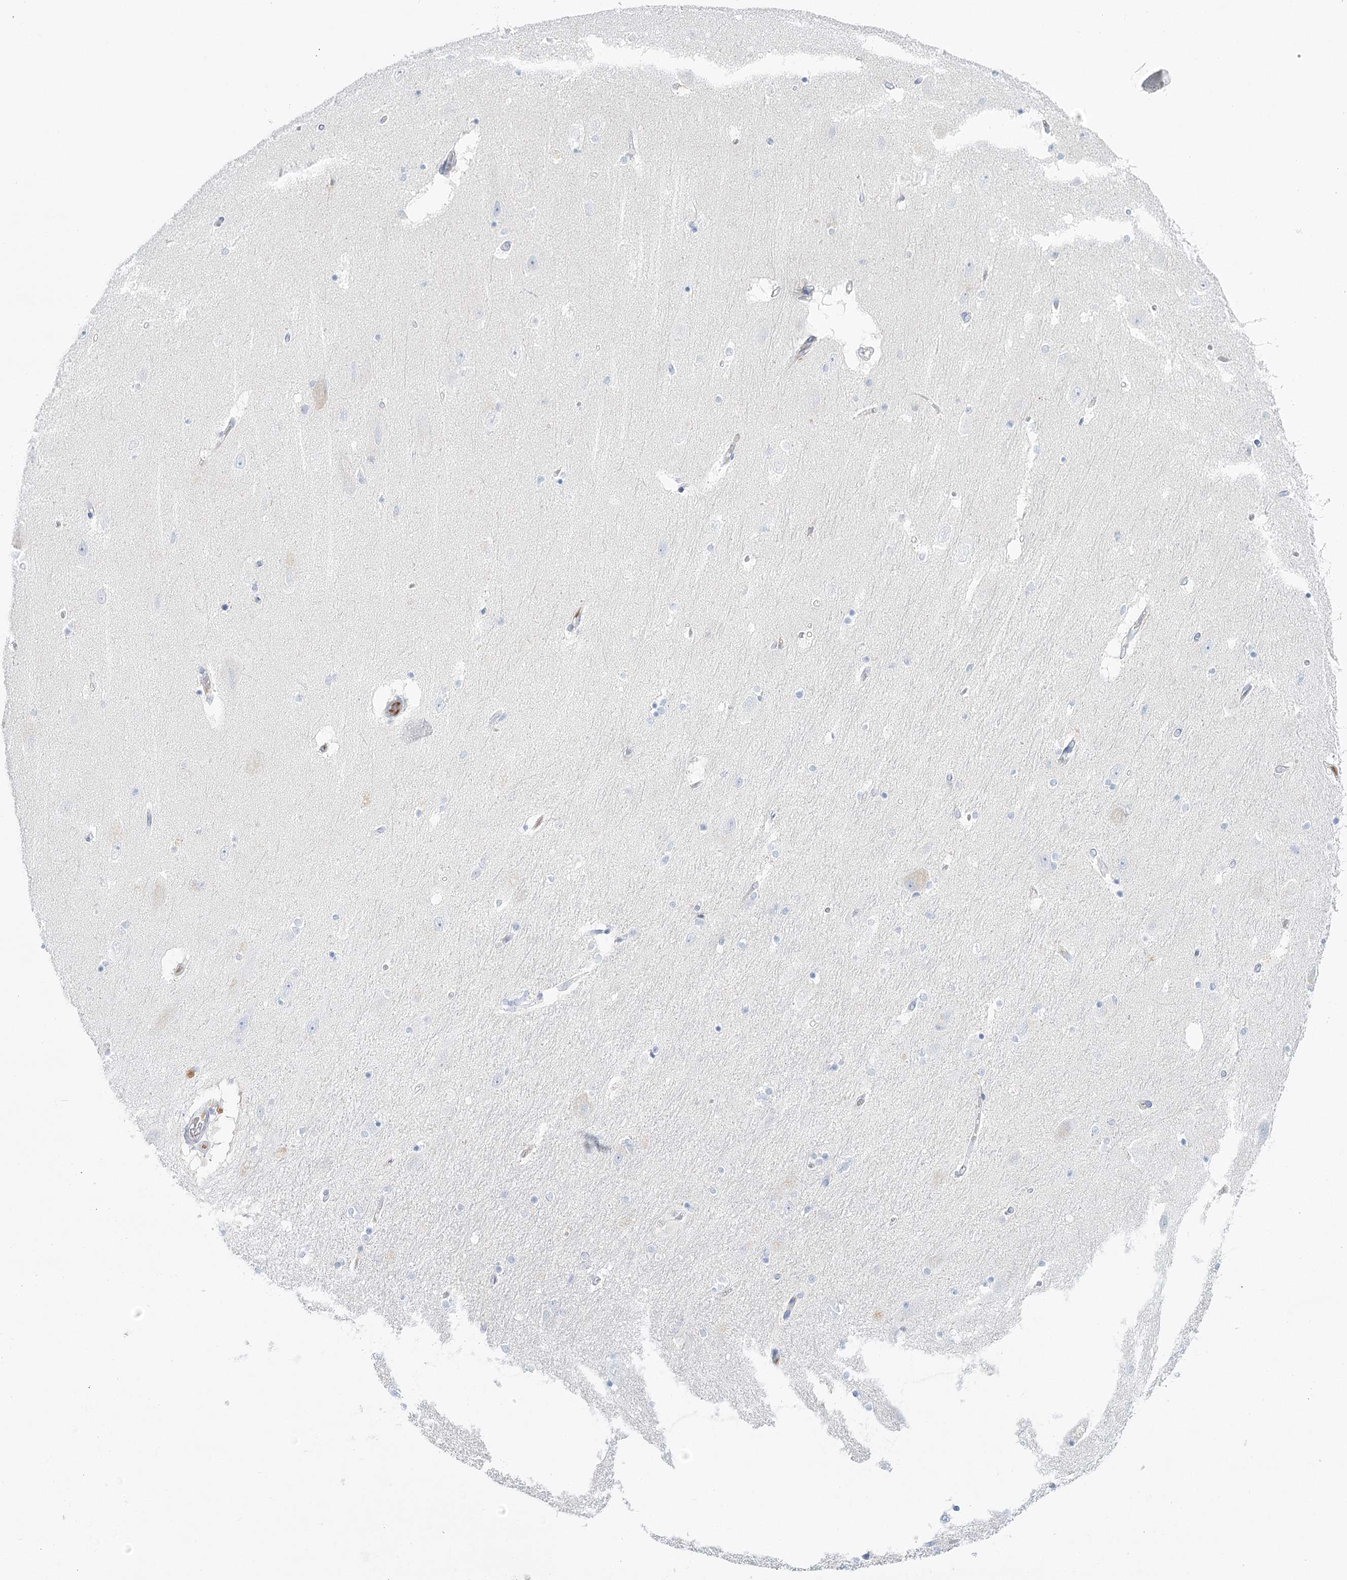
{"staining": {"intensity": "negative", "quantity": "none", "location": "none"}, "tissue": "hippocampus", "cell_type": "Glial cells", "image_type": "normal", "snomed": [{"axis": "morphology", "description": "Normal tissue, NOS"}, {"axis": "topography", "description": "Hippocampus"}], "caption": "DAB immunohistochemical staining of benign human hippocampus displays no significant staining in glial cells. The staining was performed using DAB to visualize the protein expression in brown, while the nuclei were stained in blue with hematoxylin (Magnification: 20x).", "gene": "DMGDH", "patient": {"sex": "female", "age": 54}}